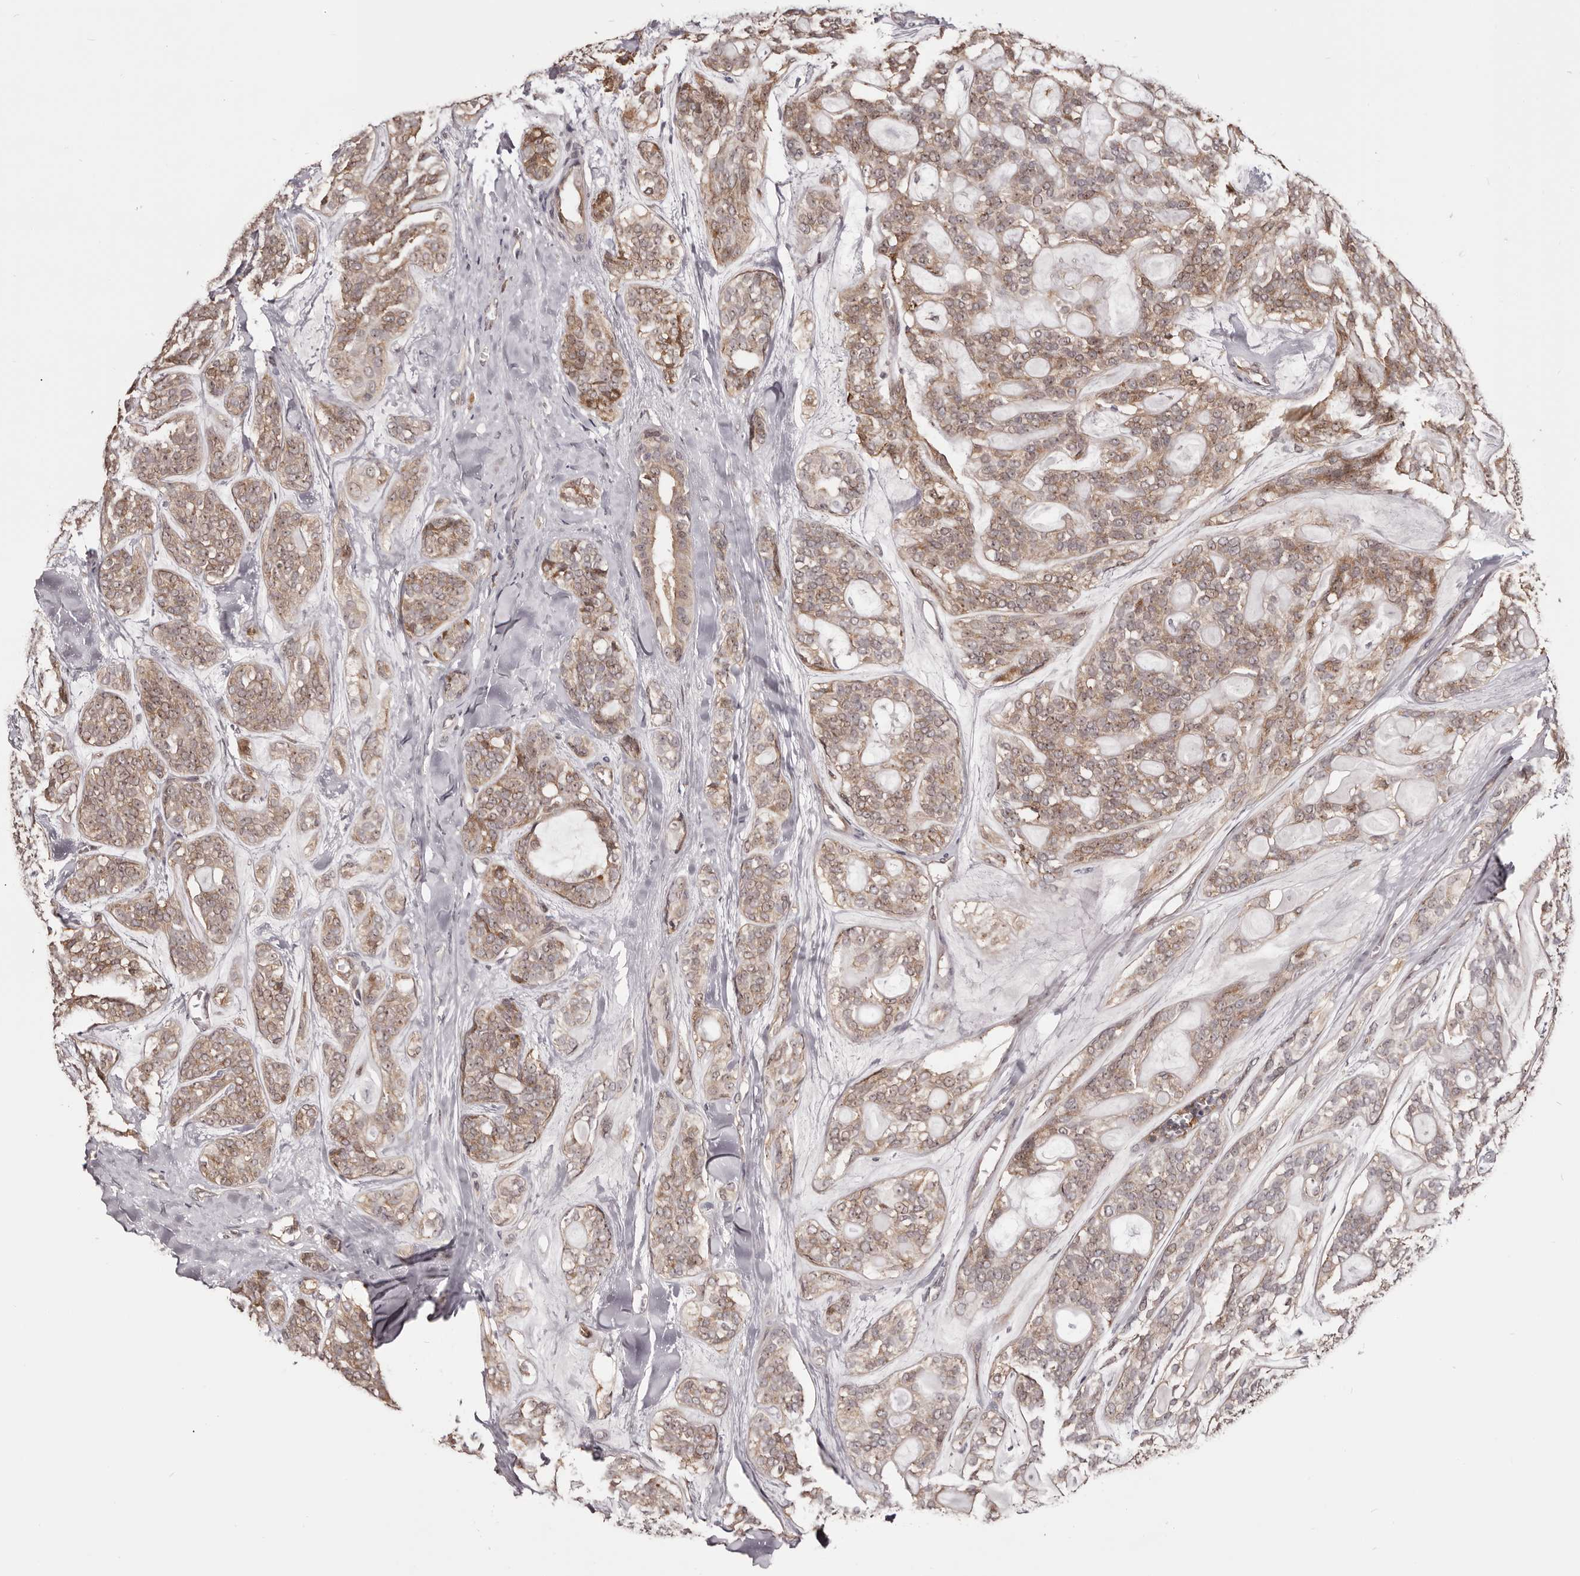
{"staining": {"intensity": "moderate", "quantity": ">75%", "location": "cytoplasmic/membranous,nuclear"}, "tissue": "head and neck cancer", "cell_type": "Tumor cells", "image_type": "cancer", "snomed": [{"axis": "morphology", "description": "Adenocarcinoma, NOS"}, {"axis": "topography", "description": "Head-Neck"}], "caption": "Protein expression analysis of human adenocarcinoma (head and neck) reveals moderate cytoplasmic/membranous and nuclear expression in about >75% of tumor cells.", "gene": "NOL12", "patient": {"sex": "male", "age": 66}}